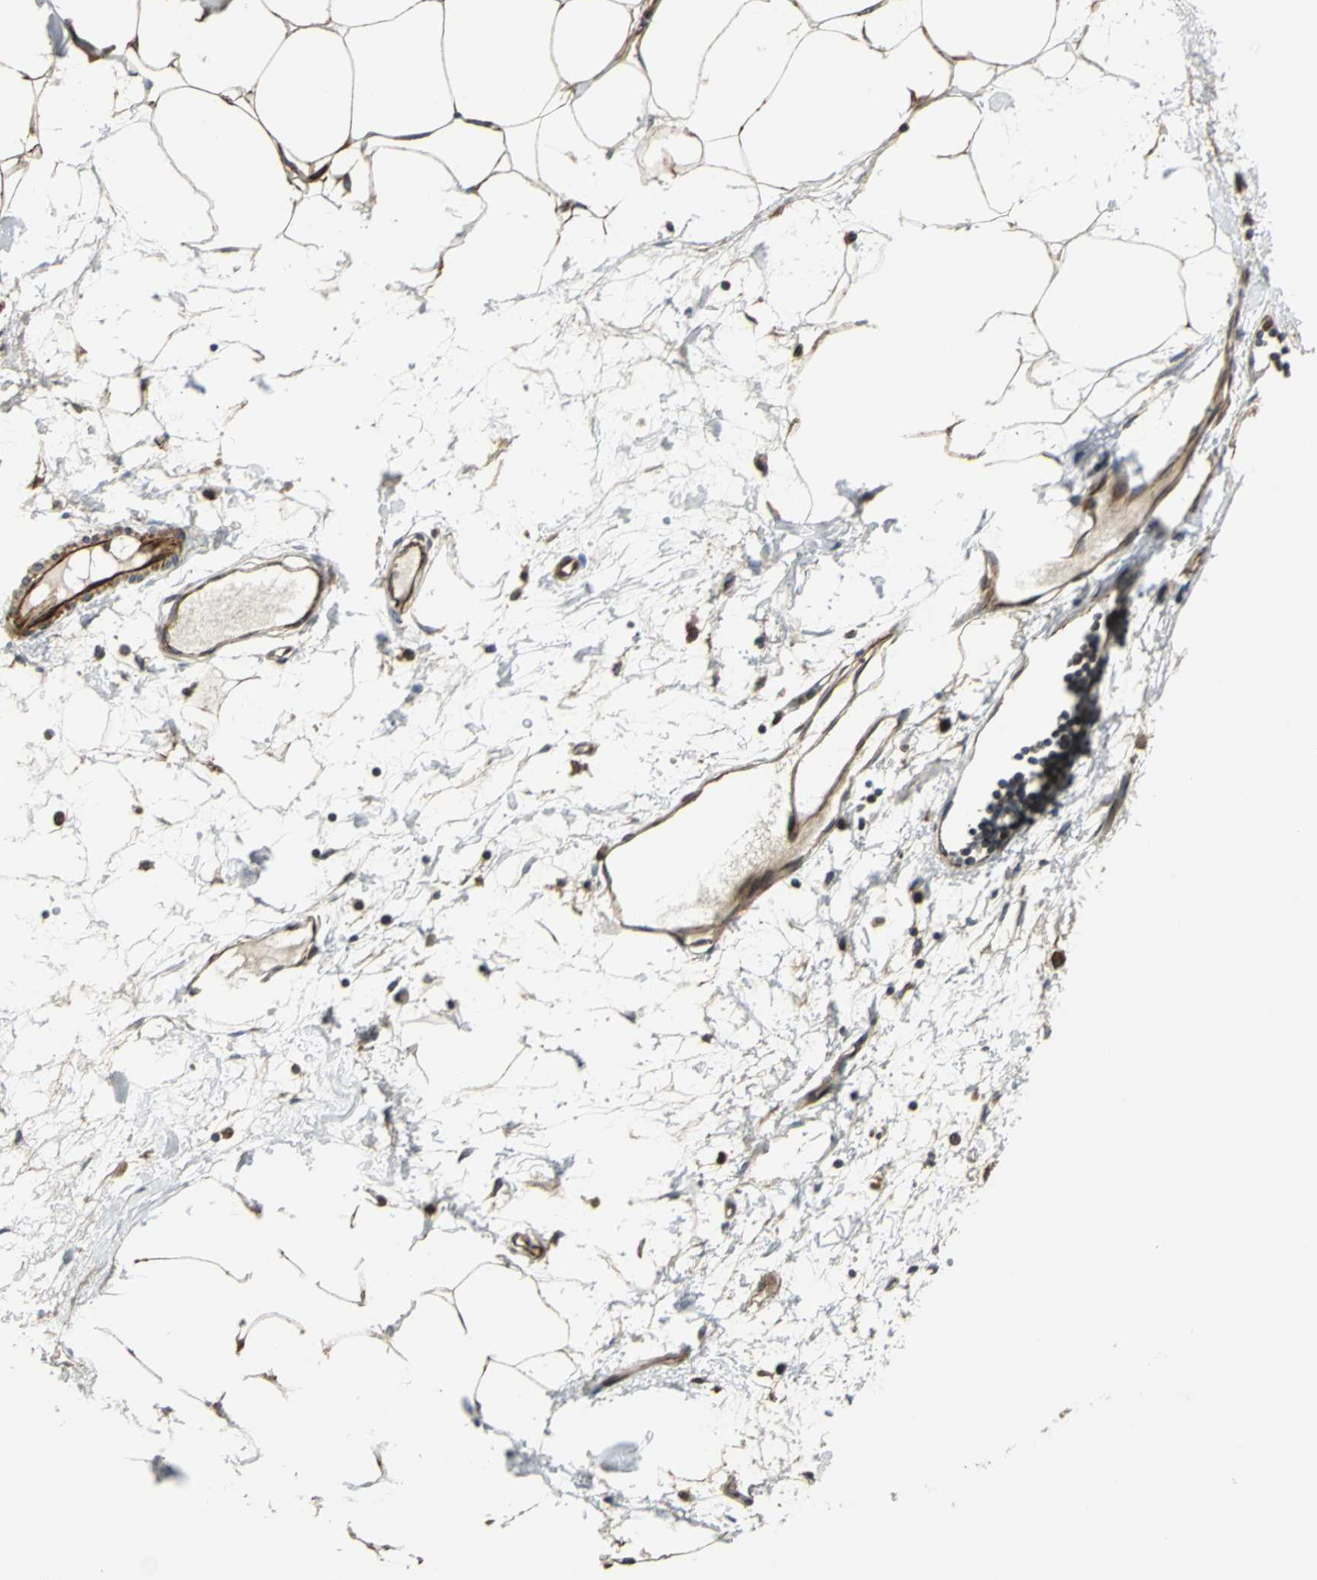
{"staining": {"intensity": "strong", "quantity": ">75%", "location": "cytoplasmic/membranous"}, "tissue": "adipose tissue", "cell_type": "Adipocytes", "image_type": "normal", "snomed": [{"axis": "morphology", "description": "Normal tissue, NOS"}, {"axis": "morphology", "description": "Adenocarcinoma, NOS"}, {"axis": "topography", "description": "Colon"}, {"axis": "topography", "description": "Peripheral nerve tissue"}], "caption": "Immunohistochemical staining of unremarkable adipose tissue shows high levels of strong cytoplasmic/membranous staining in approximately >75% of adipocytes. (Brightfield microscopy of DAB IHC at high magnification).", "gene": "HTATIP2", "patient": {"sex": "male", "age": 14}}